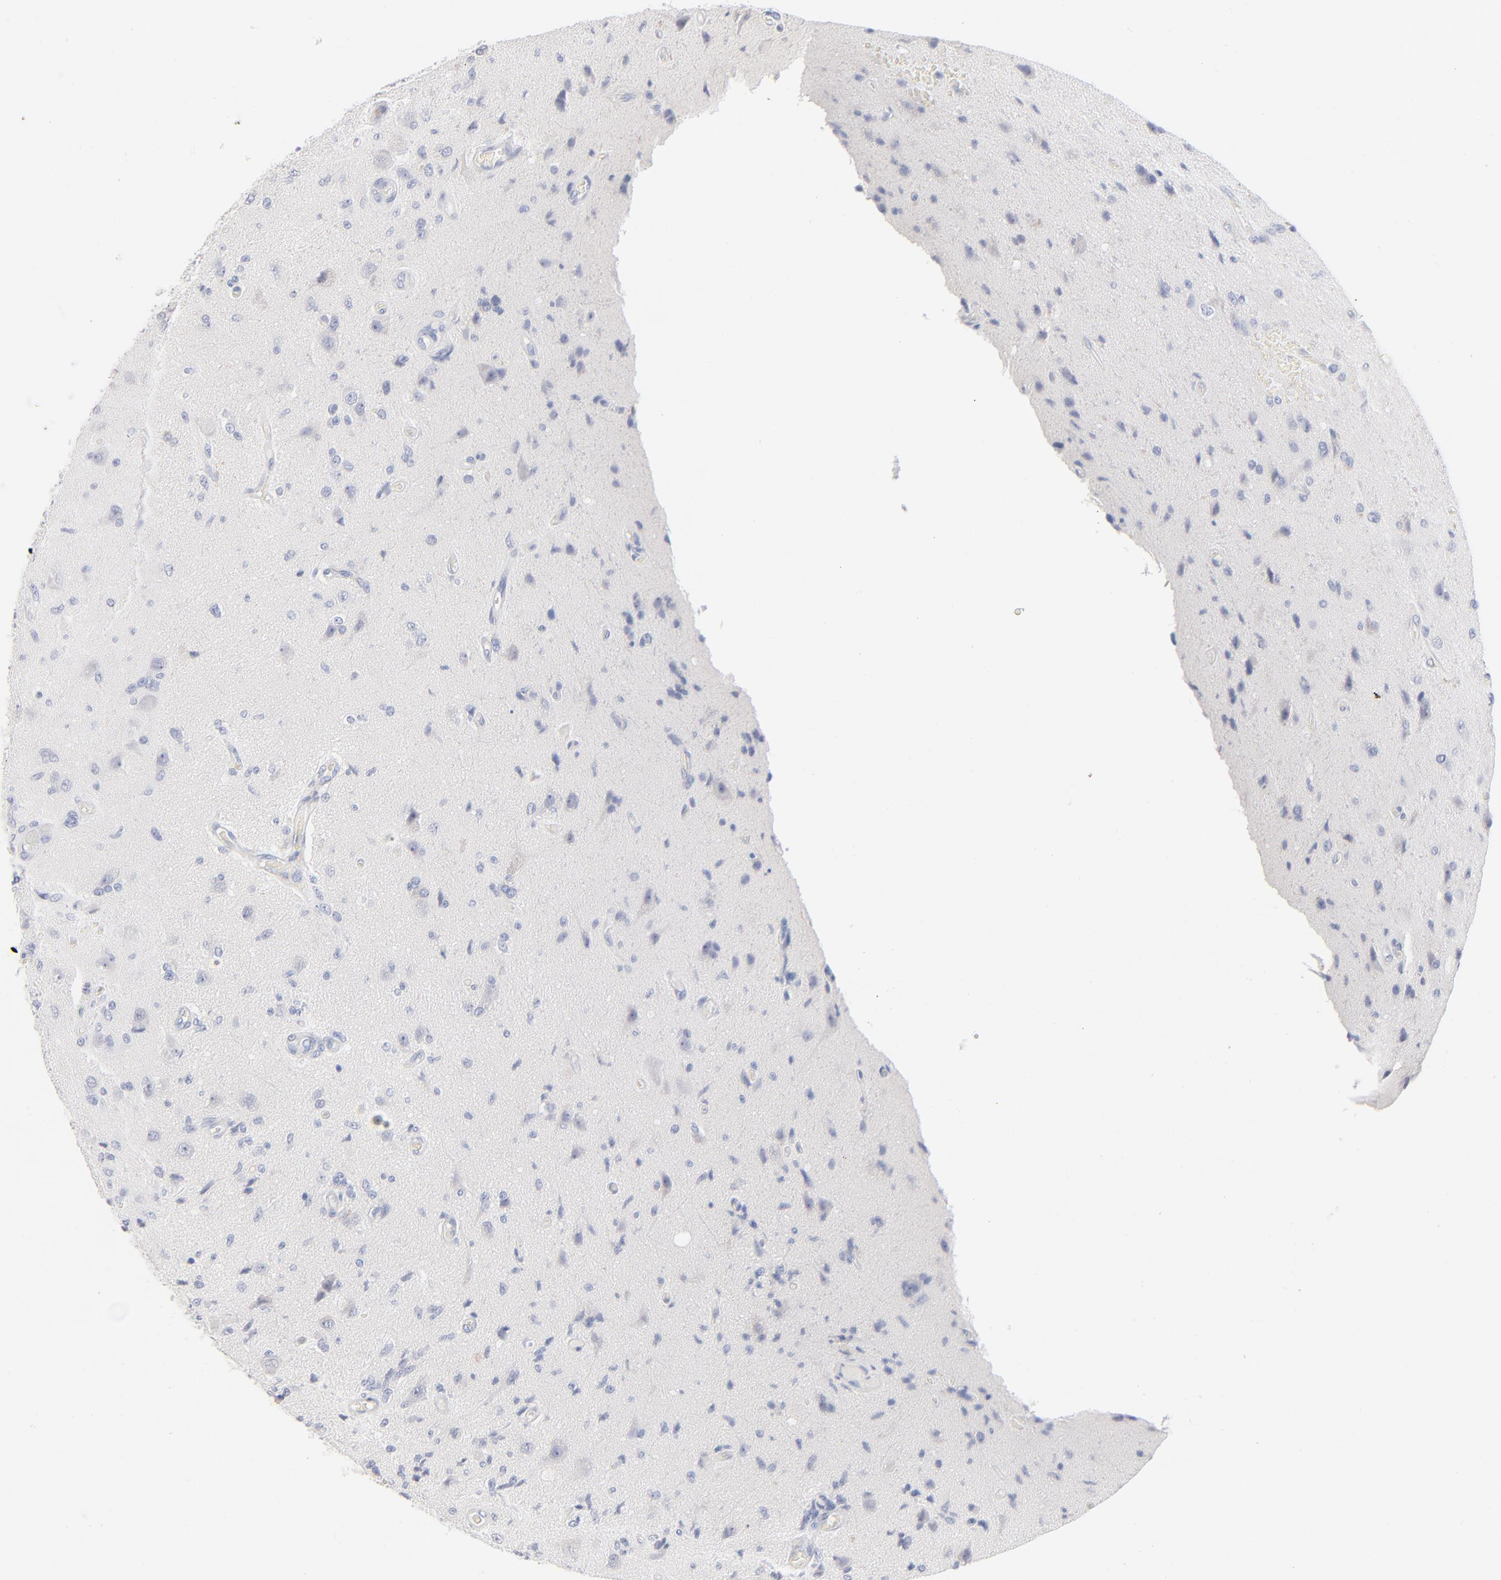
{"staining": {"intensity": "negative", "quantity": "none", "location": "none"}, "tissue": "glioma", "cell_type": "Tumor cells", "image_type": "cancer", "snomed": [{"axis": "morphology", "description": "Normal tissue, NOS"}, {"axis": "morphology", "description": "Glioma, malignant, High grade"}, {"axis": "topography", "description": "Cerebral cortex"}], "caption": "An image of malignant high-grade glioma stained for a protein demonstrates no brown staining in tumor cells.", "gene": "ONECUT1", "patient": {"sex": "male", "age": 77}}